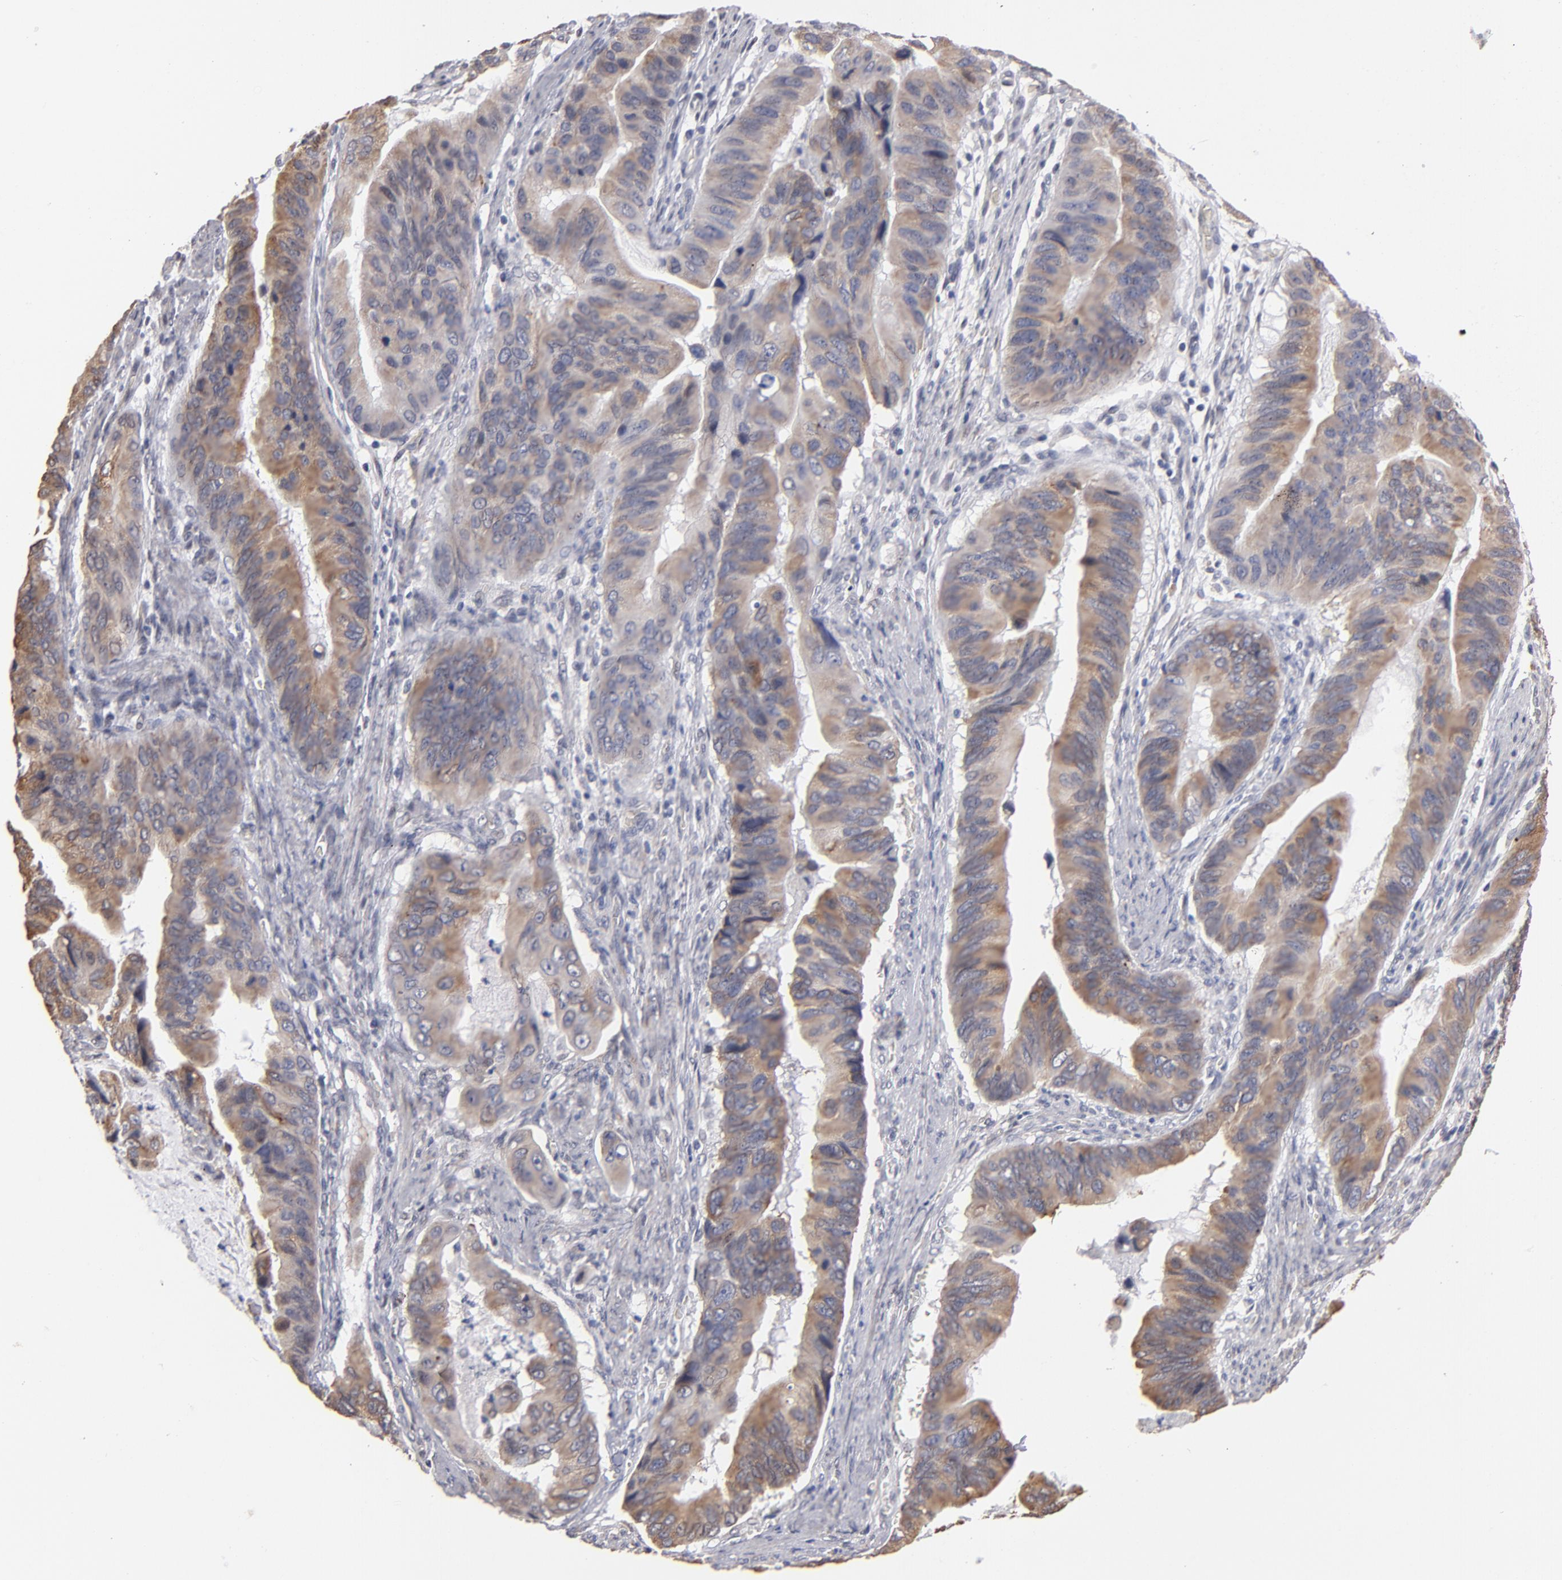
{"staining": {"intensity": "weak", "quantity": ">75%", "location": "cytoplasmic/membranous"}, "tissue": "stomach cancer", "cell_type": "Tumor cells", "image_type": "cancer", "snomed": [{"axis": "morphology", "description": "Adenocarcinoma, NOS"}, {"axis": "topography", "description": "Stomach, upper"}], "caption": "Protein staining of adenocarcinoma (stomach) tissue reveals weak cytoplasmic/membranous positivity in about >75% of tumor cells.", "gene": "PGRMC1", "patient": {"sex": "male", "age": 80}}